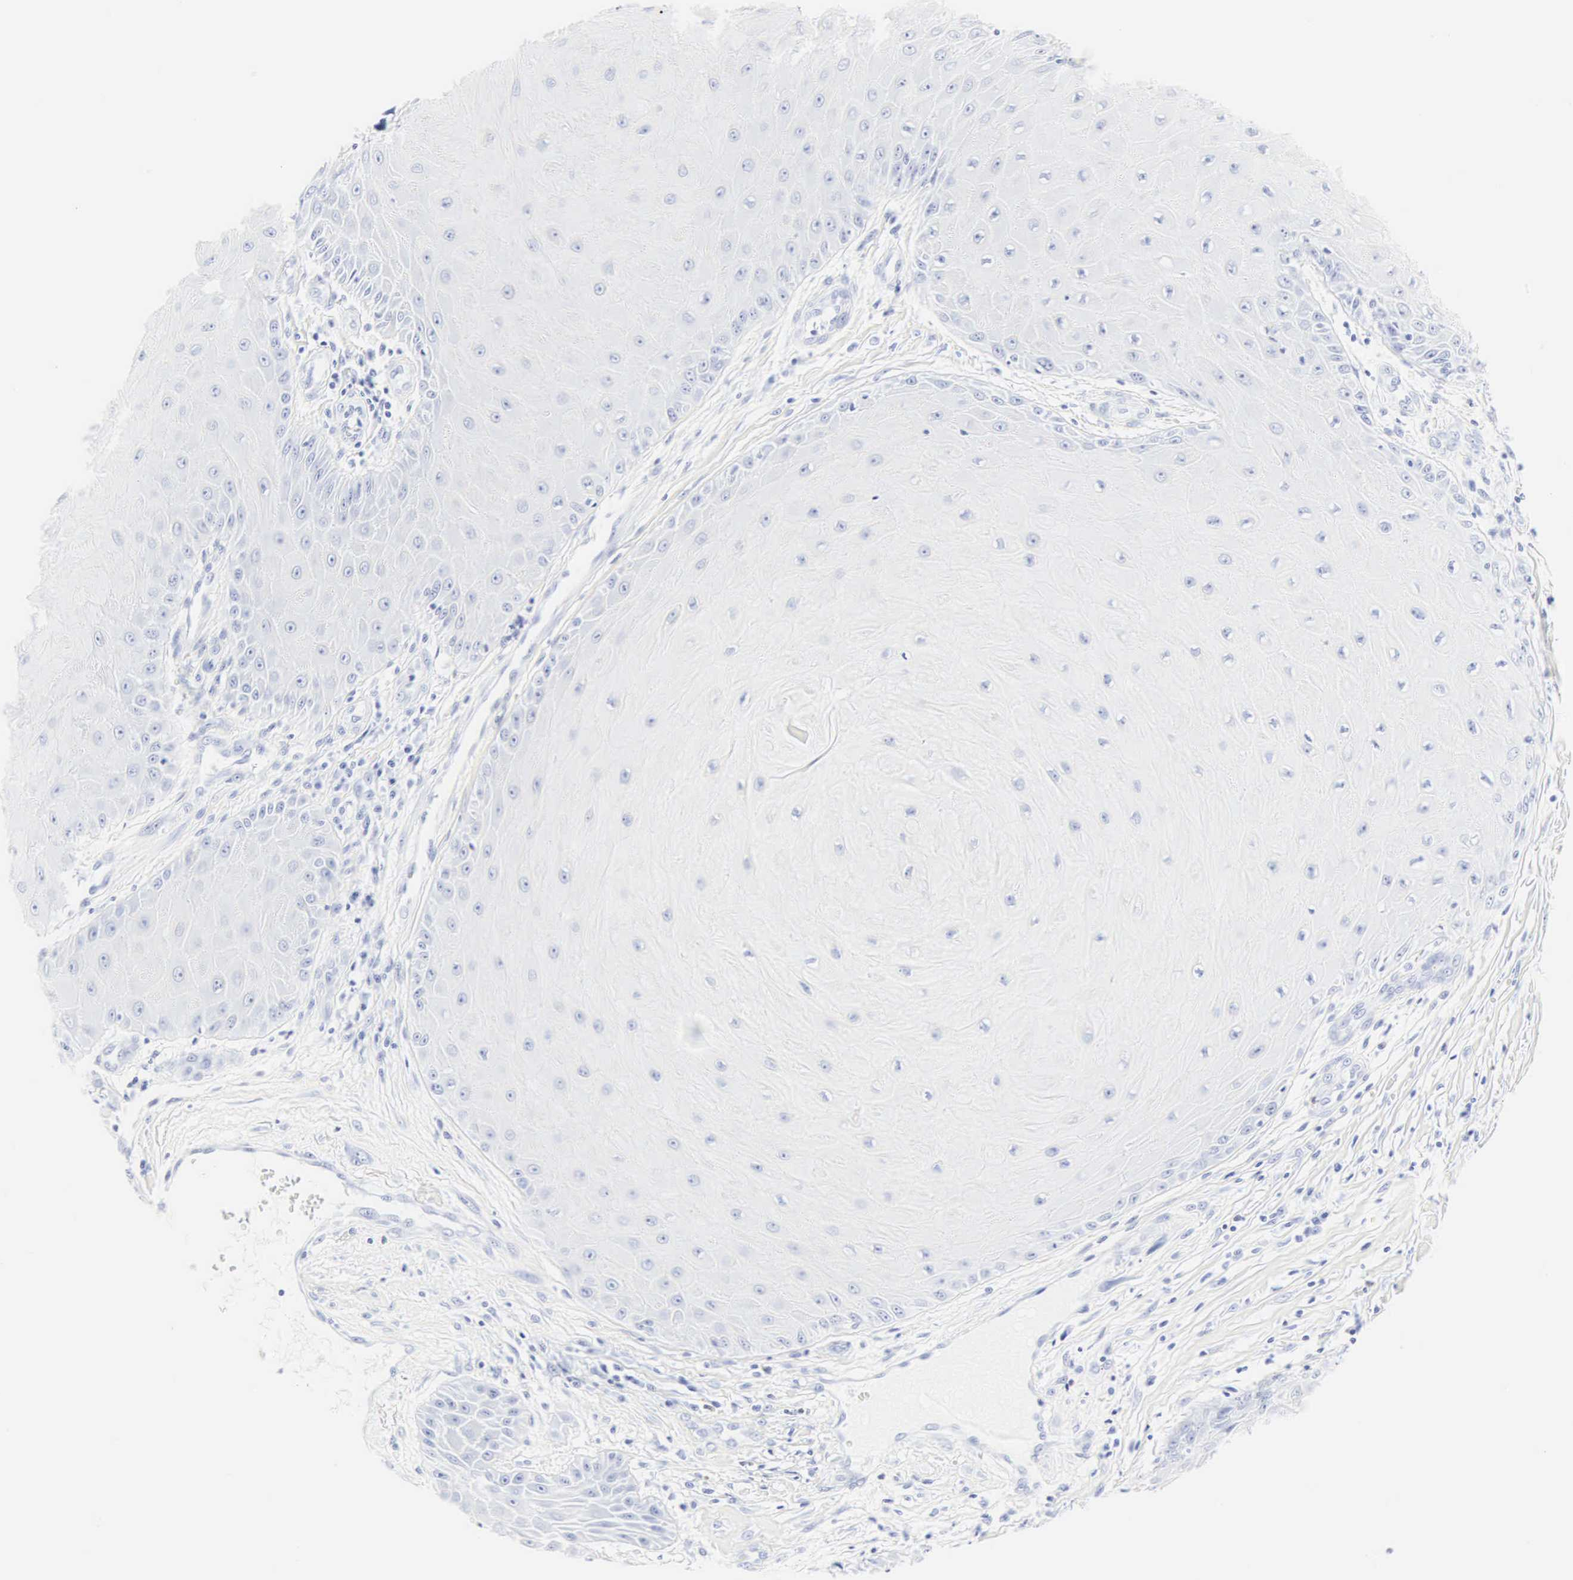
{"staining": {"intensity": "negative", "quantity": "none", "location": "none"}, "tissue": "skin cancer", "cell_type": "Tumor cells", "image_type": "cancer", "snomed": [{"axis": "morphology", "description": "Squamous cell carcinoma, NOS"}, {"axis": "topography", "description": "Skin"}], "caption": "An image of skin cancer (squamous cell carcinoma) stained for a protein reveals no brown staining in tumor cells.", "gene": "CGB3", "patient": {"sex": "male", "age": 57}}